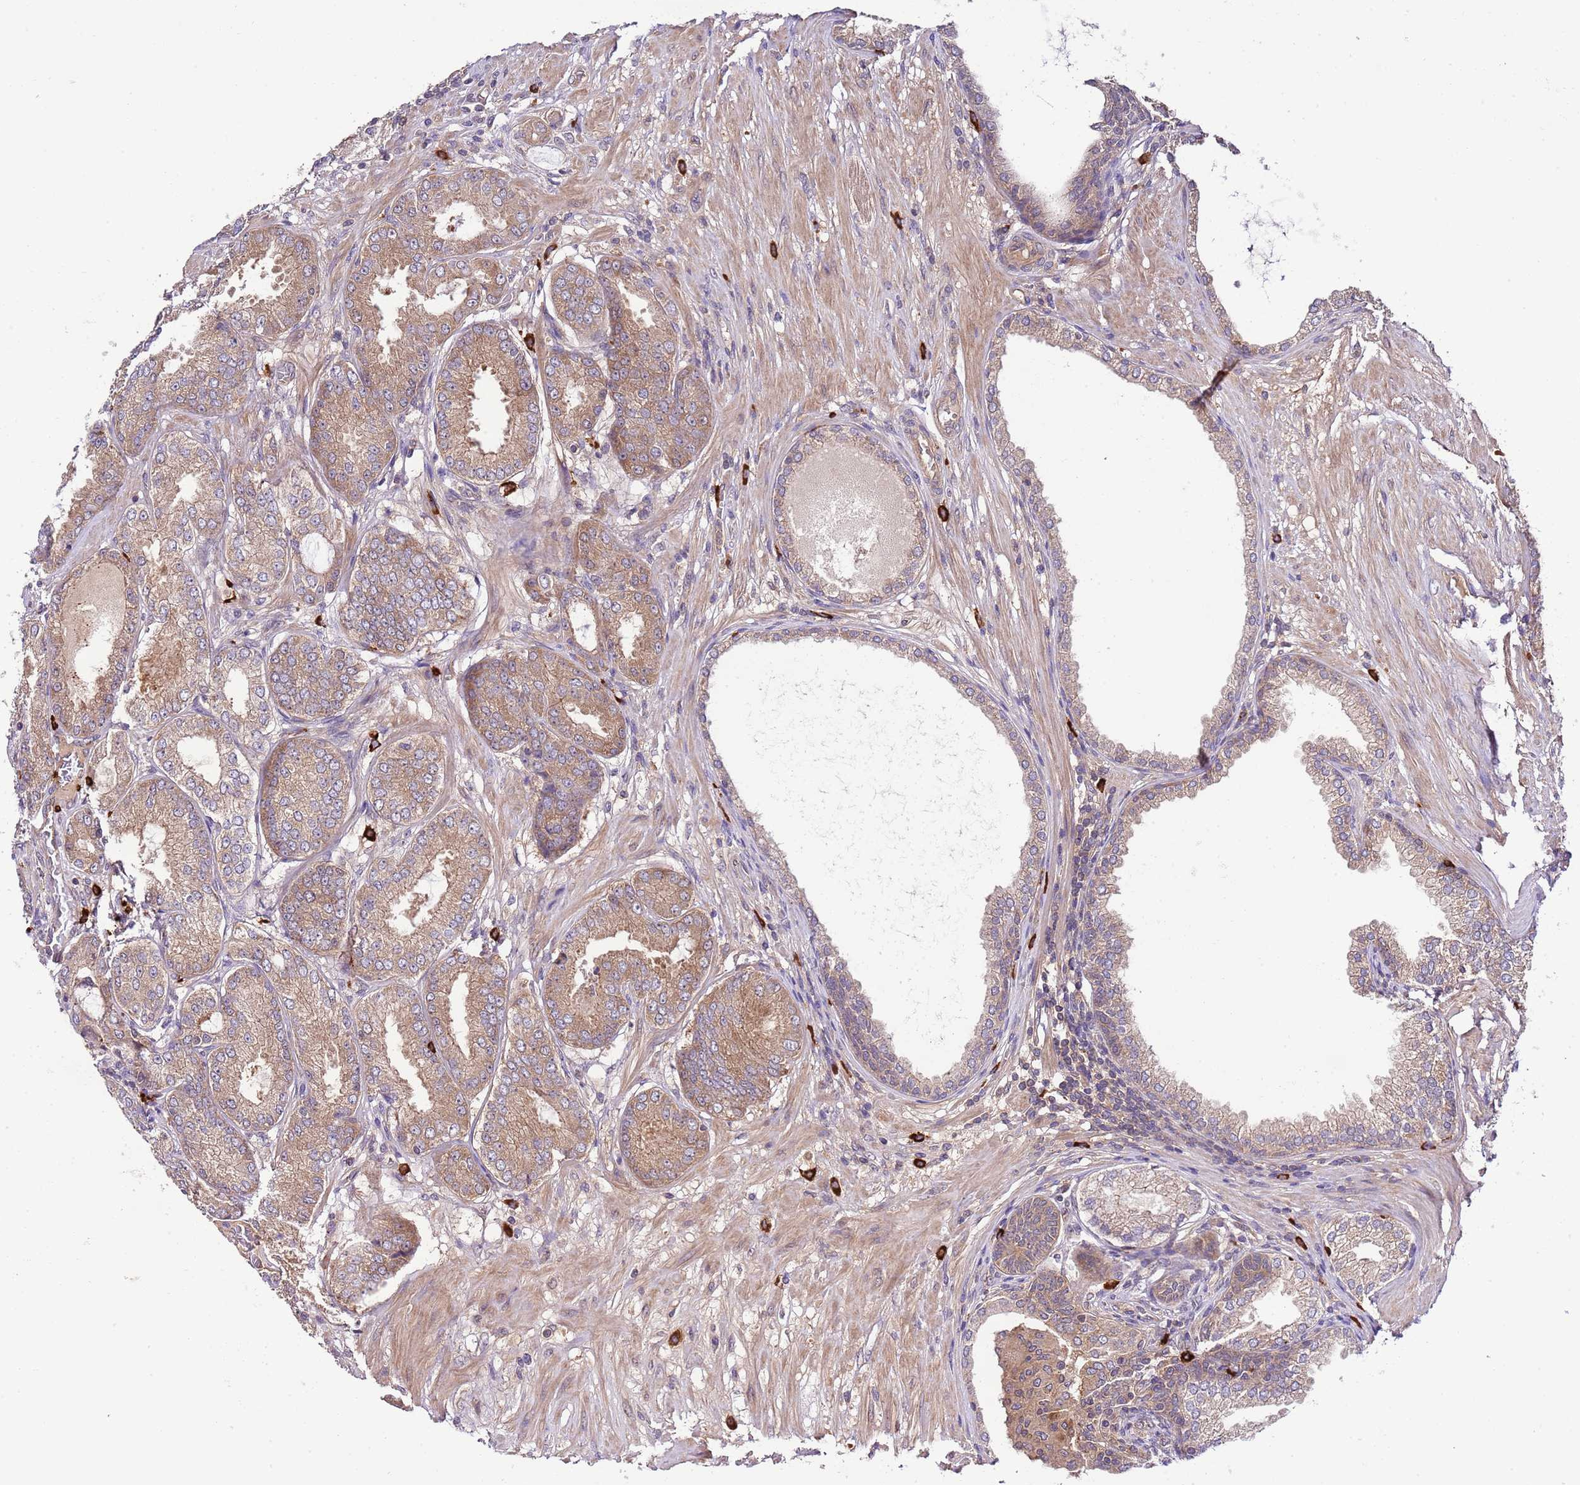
{"staining": {"intensity": "moderate", "quantity": ">75%", "location": "cytoplasmic/membranous"}, "tissue": "prostate cancer", "cell_type": "Tumor cells", "image_type": "cancer", "snomed": [{"axis": "morphology", "description": "Adenocarcinoma, High grade"}, {"axis": "topography", "description": "Prostate"}], "caption": "Prostate cancer tissue reveals moderate cytoplasmic/membranous expression in approximately >75% of tumor cells, visualized by immunohistochemistry.", "gene": "DONSON", "patient": {"sex": "male", "age": 71}}